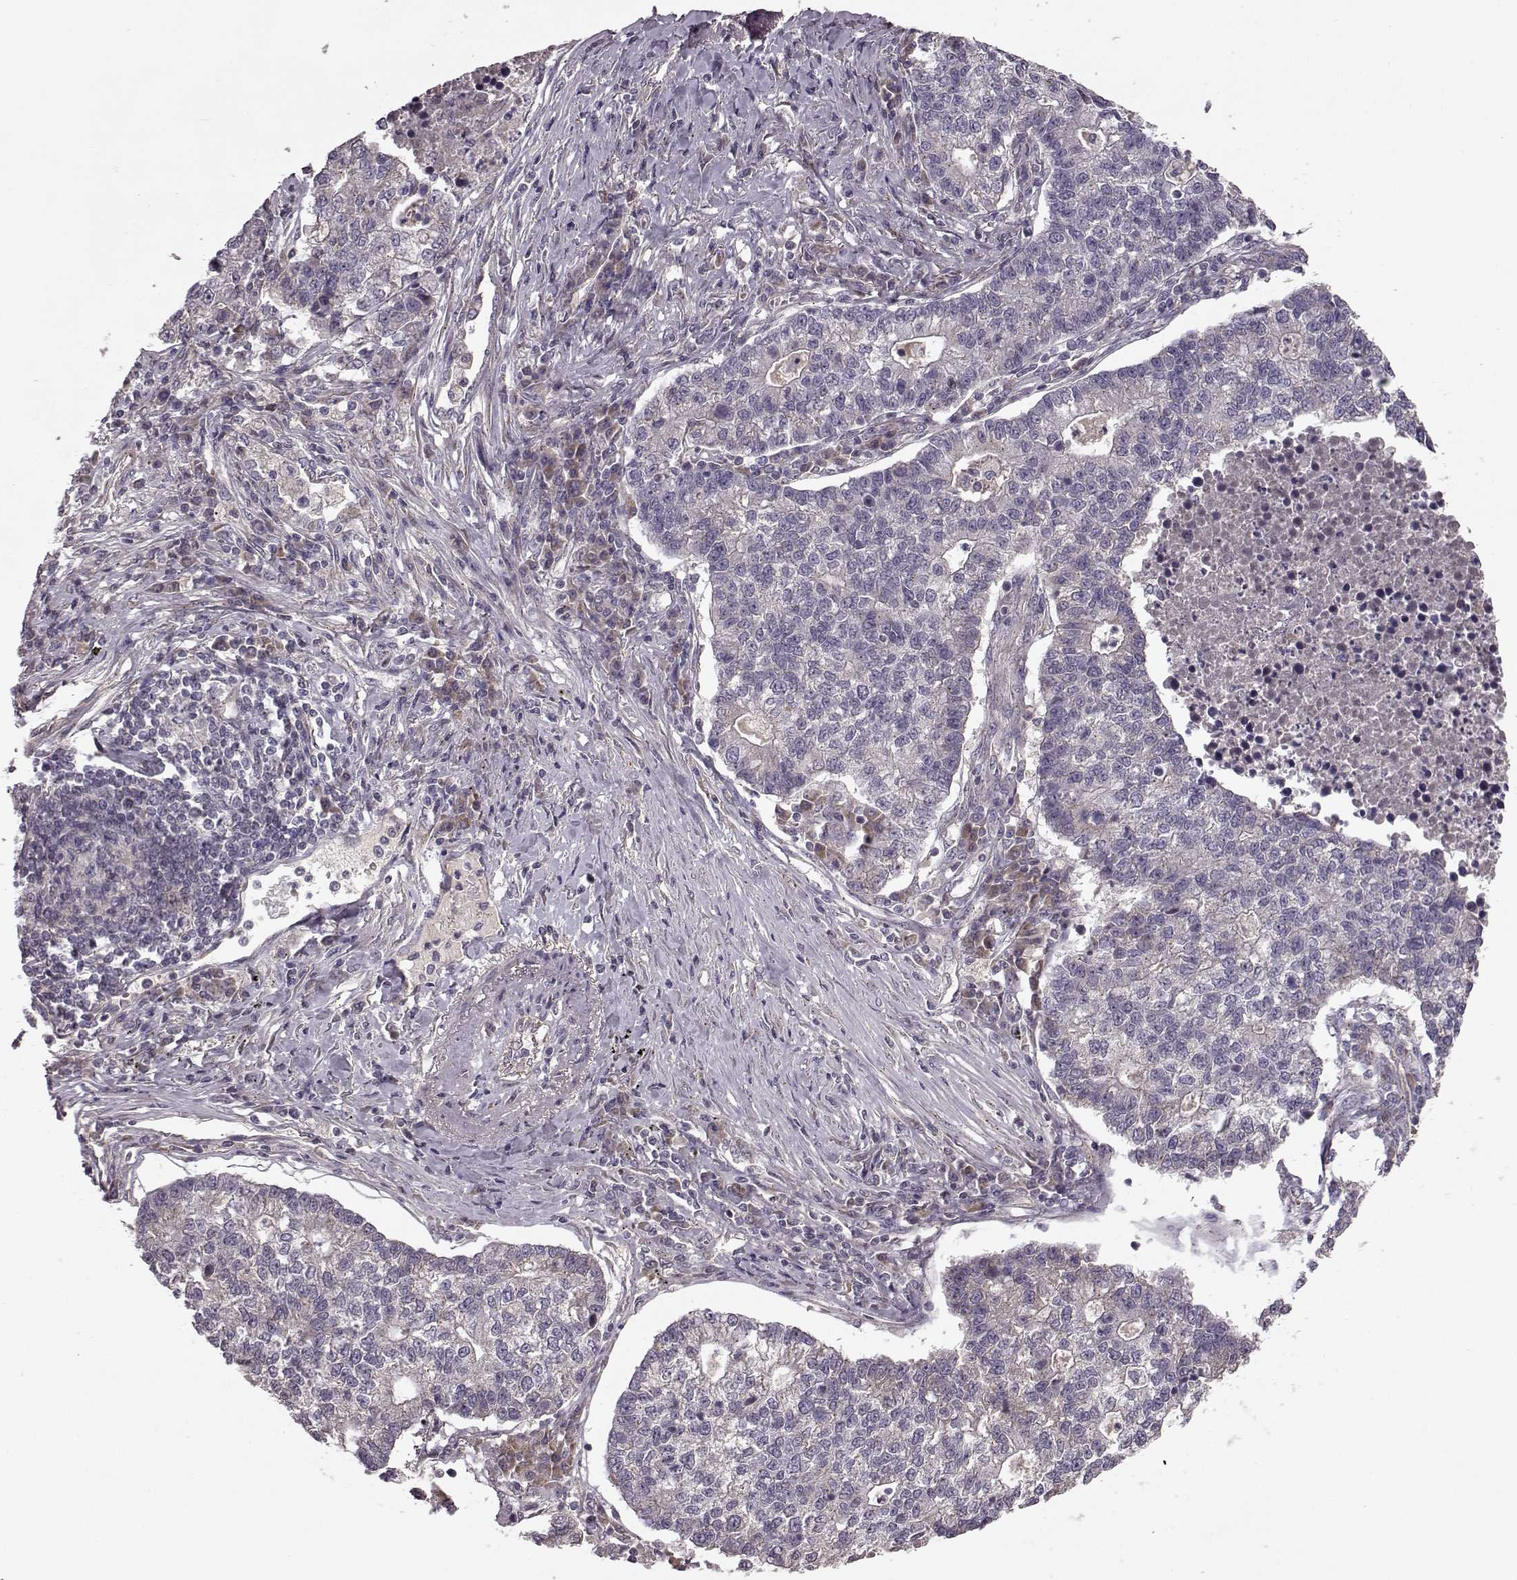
{"staining": {"intensity": "negative", "quantity": "none", "location": "none"}, "tissue": "lung cancer", "cell_type": "Tumor cells", "image_type": "cancer", "snomed": [{"axis": "morphology", "description": "Adenocarcinoma, NOS"}, {"axis": "topography", "description": "Lung"}], "caption": "An image of human lung adenocarcinoma is negative for staining in tumor cells. (Stains: DAB (3,3'-diaminobenzidine) immunohistochemistry (IHC) with hematoxylin counter stain, Microscopy: brightfield microscopy at high magnification).", "gene": "NTF3", "patient": {"sex": "male", "age": 57}}